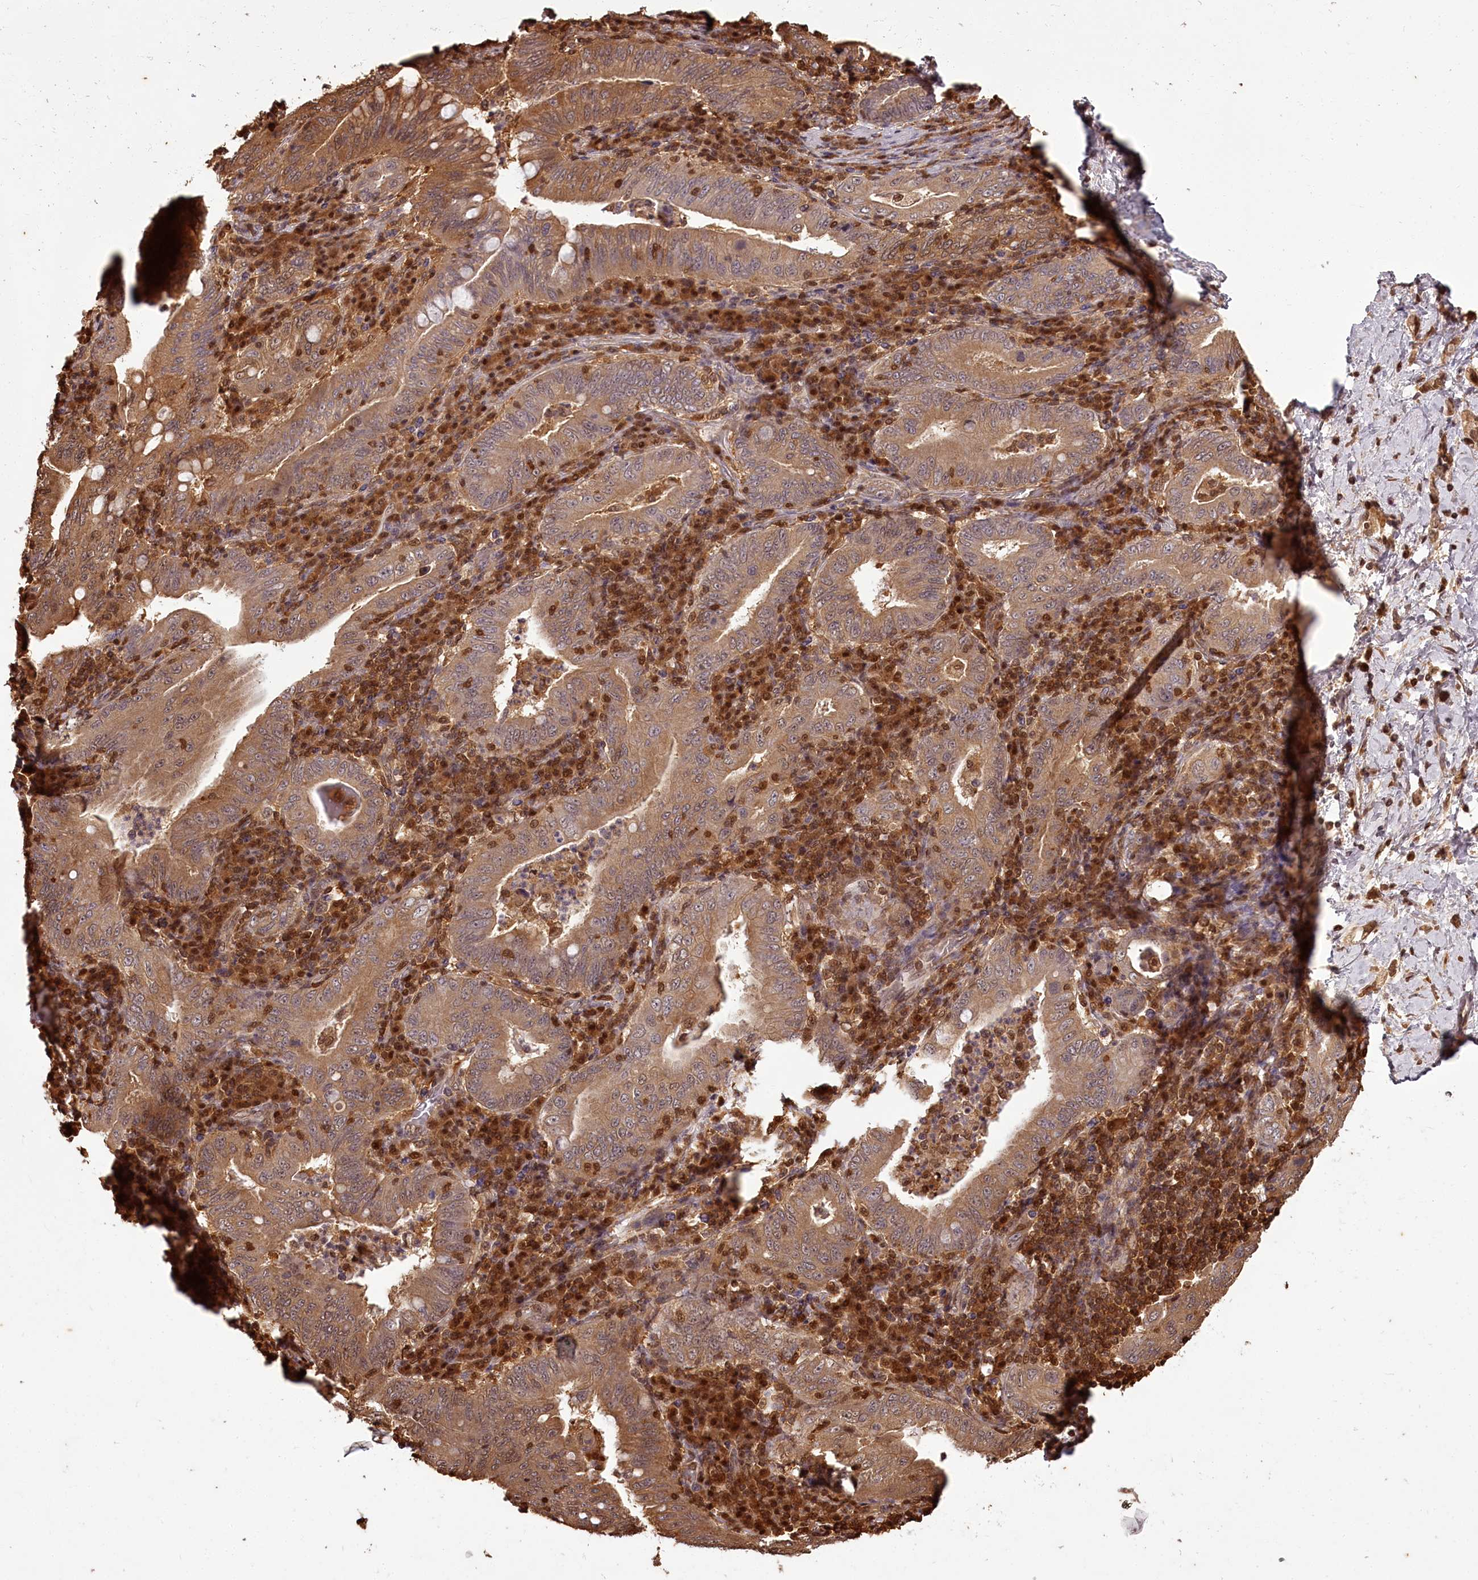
{"staining": {"intensity": "moderate", "quantity": ">75%", "location": "cytoplasmic/membranous"}, "tissue": "stomach cancer", "cell_type": "Tumor cells", "image_type": "cancer", "snomed": [{"axis": "morphology", "description": "Normal tissue, NOS"}, {"axis": "morphology", "description": "Adenocarcinoma, NOS"}, {"axis": "topography", "description": "Esophagus"}, {"axis": "topography", "description": "Stomach, upper"}, {"axis": "topography", "description": "Peripheral nerve tissue"}], "caption": "The photomicrograph shows immunohistochemical staining of stomach adenocarcinoma. There is moderate cytoplasmic/membranous staining is appreciated in about >75% of tumor cells.", "gene": "NPRL2", "patient": {"sex": "male", "age": 62}}